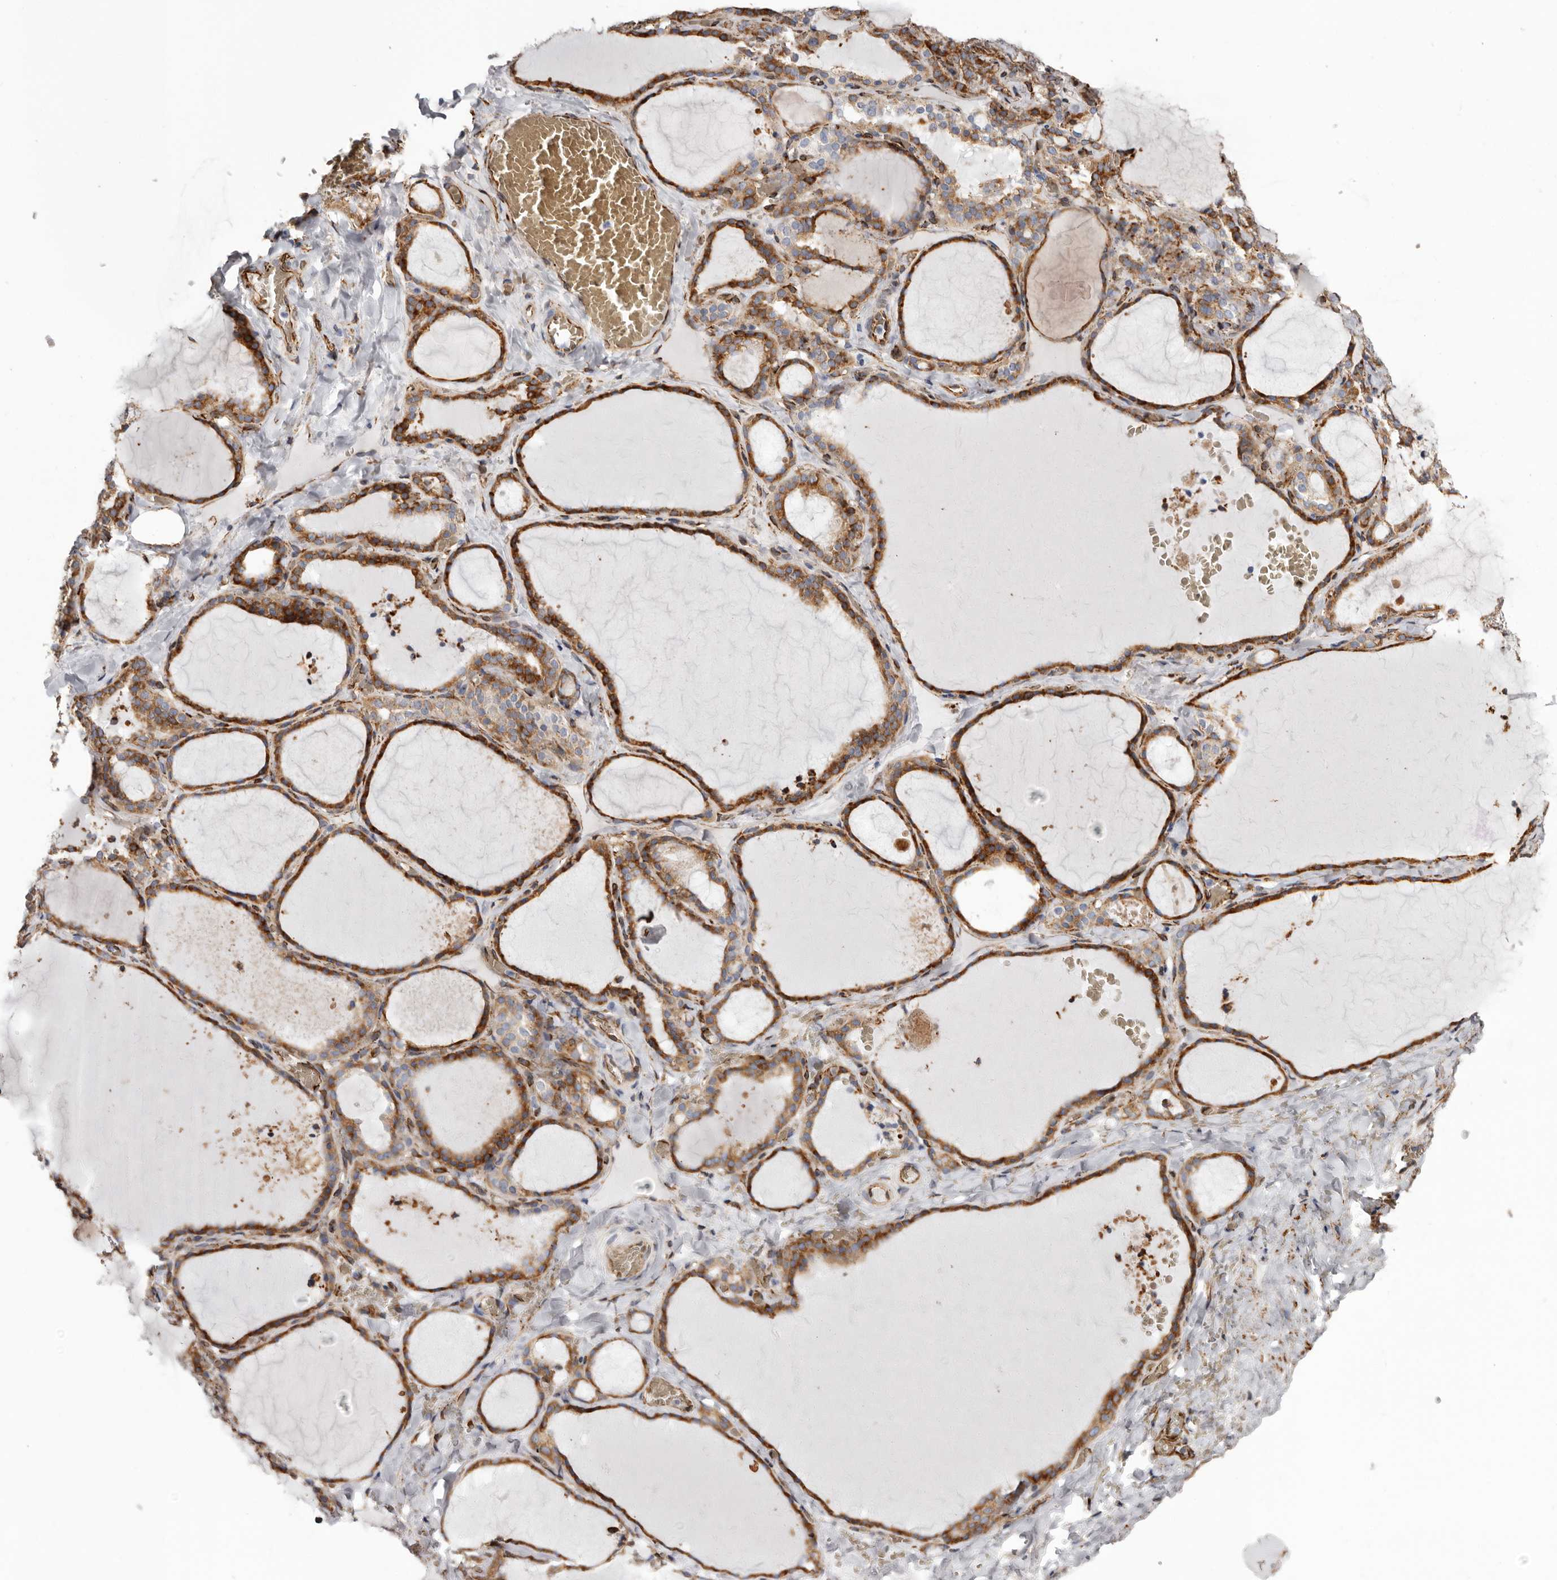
{"staining": {"intensity": "moderate", "quantity": ">75%", "location": "cytoplasmic/membranous"}, "tissue": "thyroid gland", "cell_type": "Glandular cells", "image_type": "normal", "snomed": [{"axis": "morphology", "description": "Normal tissue, NOS"}, {"axis": "topography", "description": "Thyroid gland"}], "caption": "Protein analysis of benign thyroid gland demonstrates moderate cytoplasmic/membranous positivity in approximately >75% of glandular cells.", "gene": "SEMA3E", "patient": {"sex": "female", "age": 22}}